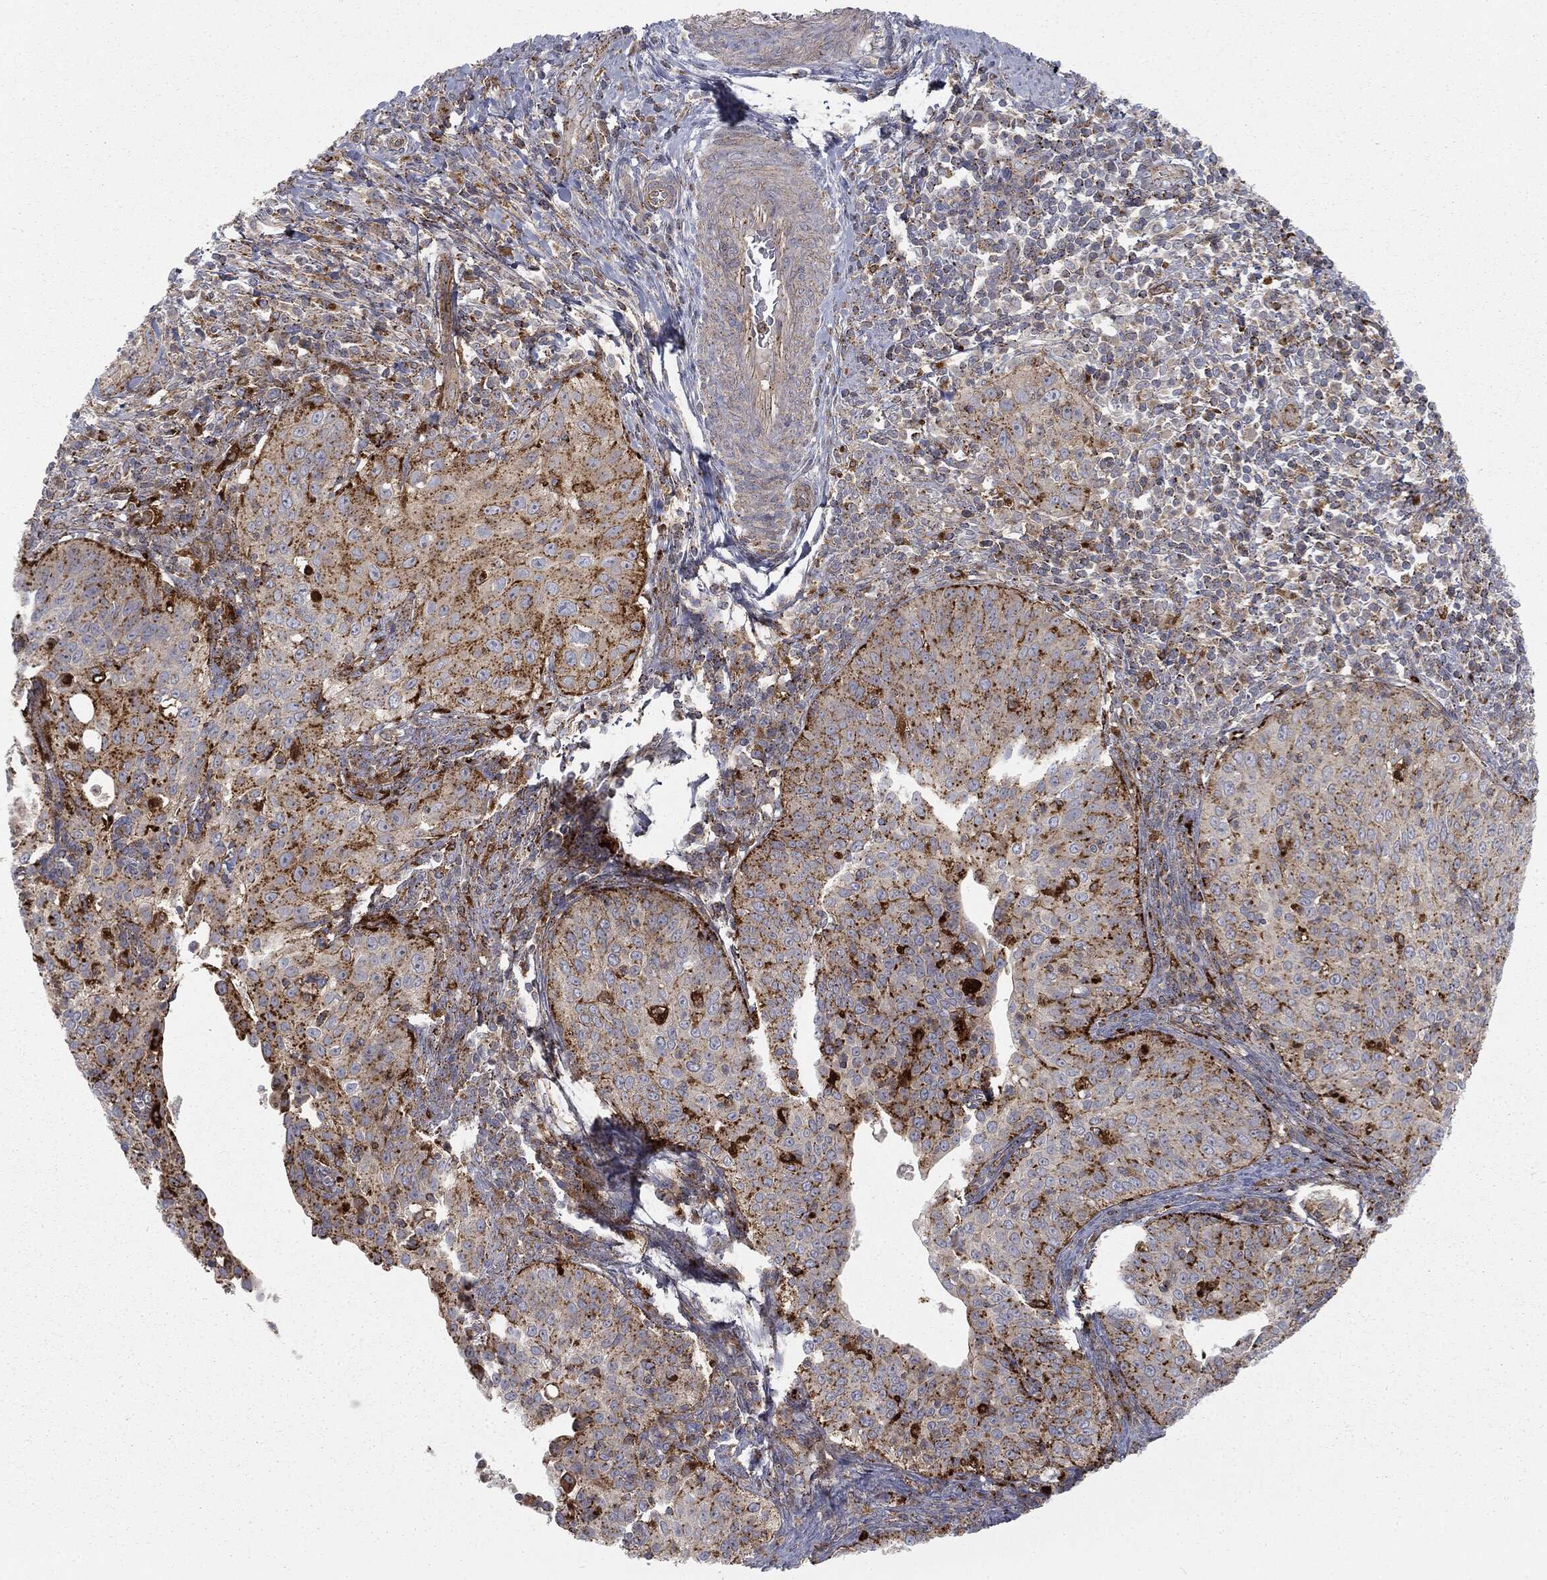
{"staining": {"intensity": "strong", "quantity": "25%-75%", "location": "cytoplasmic/membranous"}, "tissue": "cervical cancer", "cell_type": "Tumor cells", "image_type": "cancer", "snomed": [{"axis": "morphology", "description": "Squamous cell carcinoma, NOS"}, {"axis": "topography", "description": "Cervix"}], "caption": "An image of squamous cell carcinoma (cervical) stained for a protein exhibits strong cytoplasmic/membranous brown staining in tumor cells. Immunohistochemistry stains the protein in brown and the nuclei are stained blue.", "gene": "CTSA", "patient": {"sex": "female", "age": 30}}